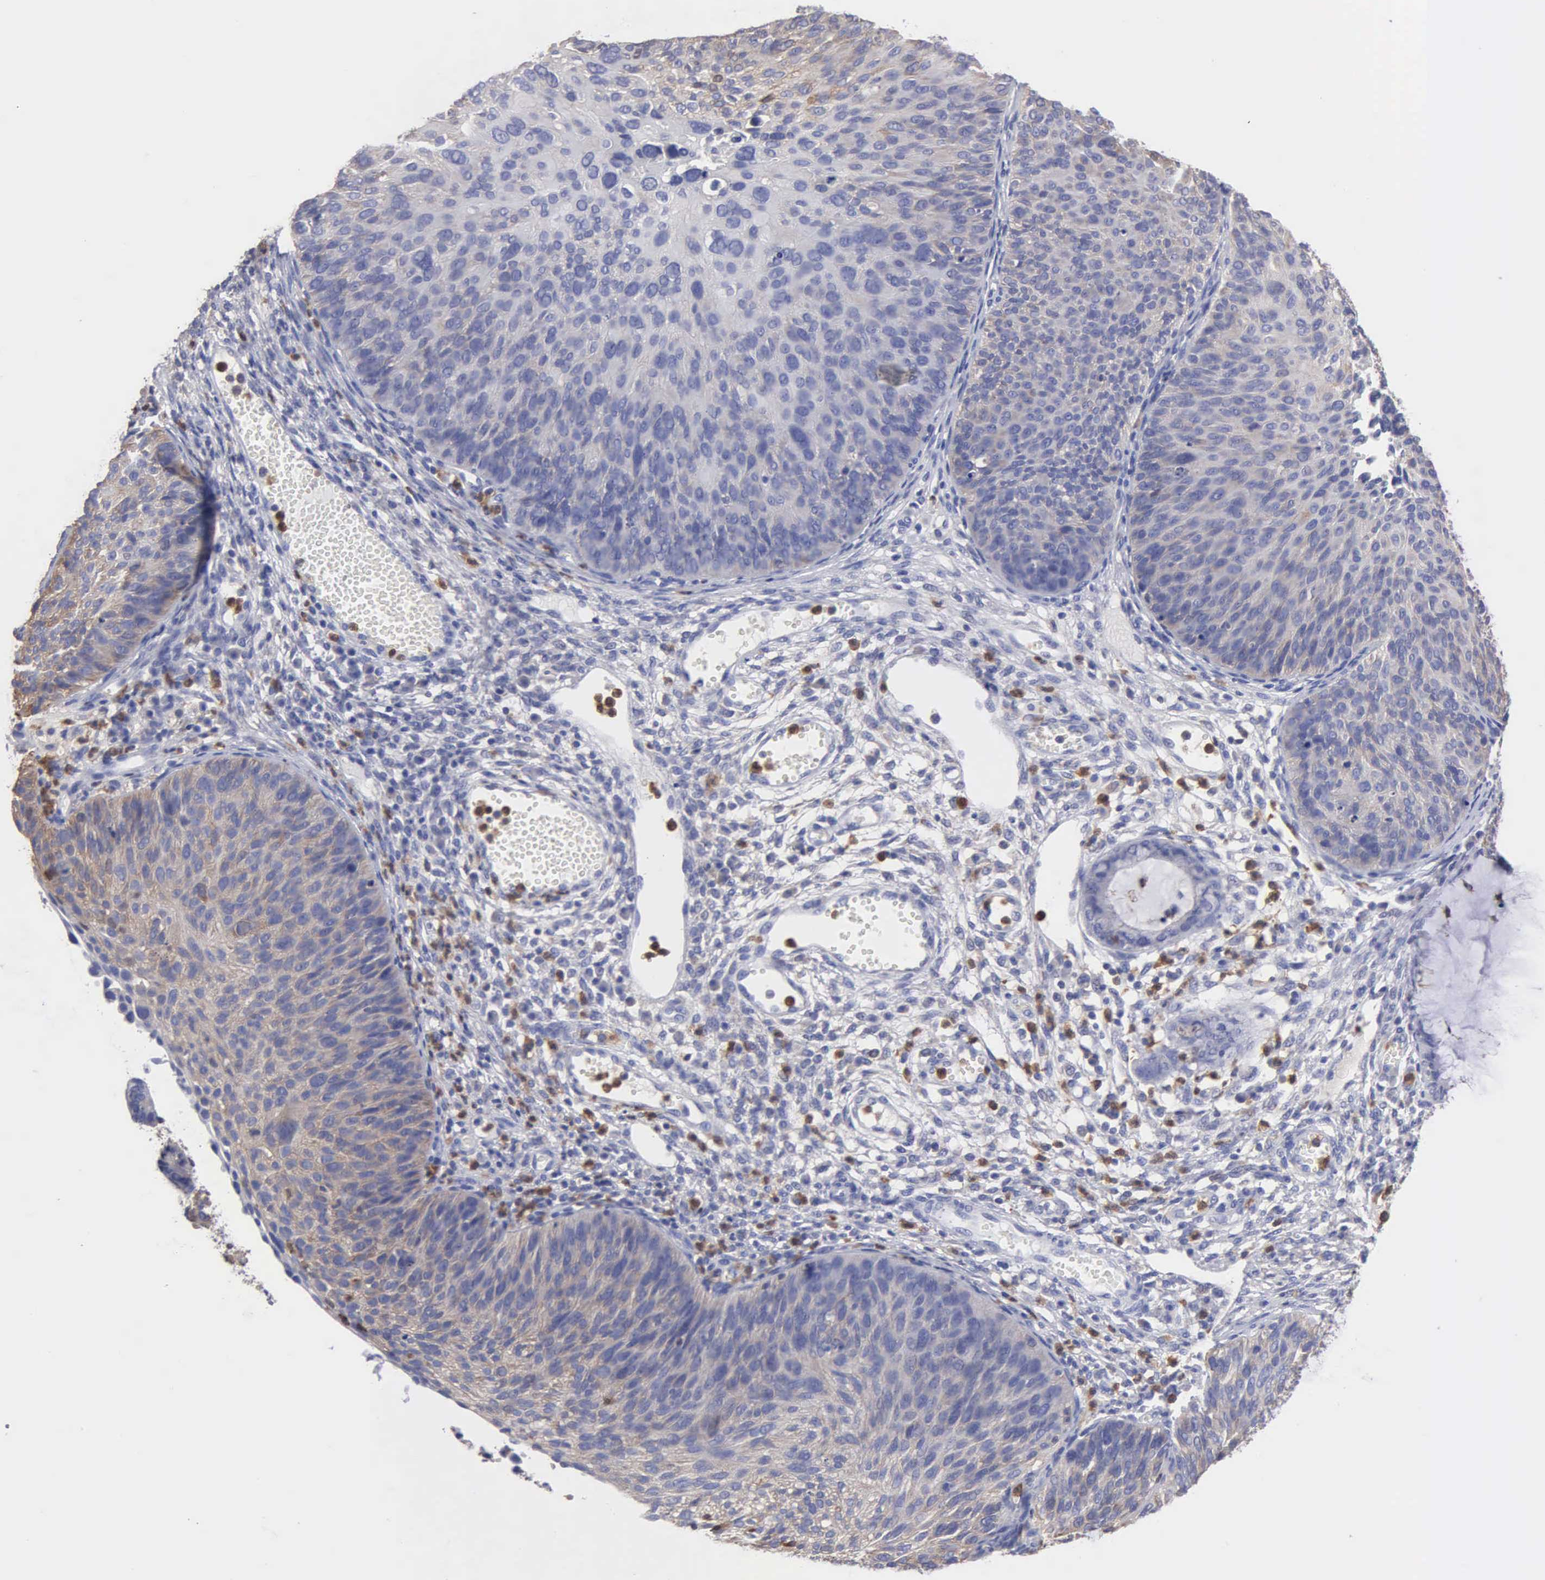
{"staining": {"intensity": "weak", "quantity": "25%-75%", "location": "cytoplasmic/membranous"}, "tissue": "cervical cancer", "cell_type": "Tumor cells", "image_type": "cancer", "snomed": [{"axis": "morphology", "description": "Squamous cell carcinoma, NOS"}, {"axis": "topography", "description": "Cervix"}], "caption": "DAB (3,3'-diaminobenzidine) immunohistochemical staining of cervical cancer (squamous cell carcinoma) displays weak cytoplasmic/membranous protein positivity in approximately 25%-75% of tumor cells. (Stains: DAB (3,3'-diaminobenzidine) in brown, nuclei in blue, Microscopy: brightfield microscopy at high magnification).", "gene": "G6PD", "patient": {"sex": "female", "age": 36}}